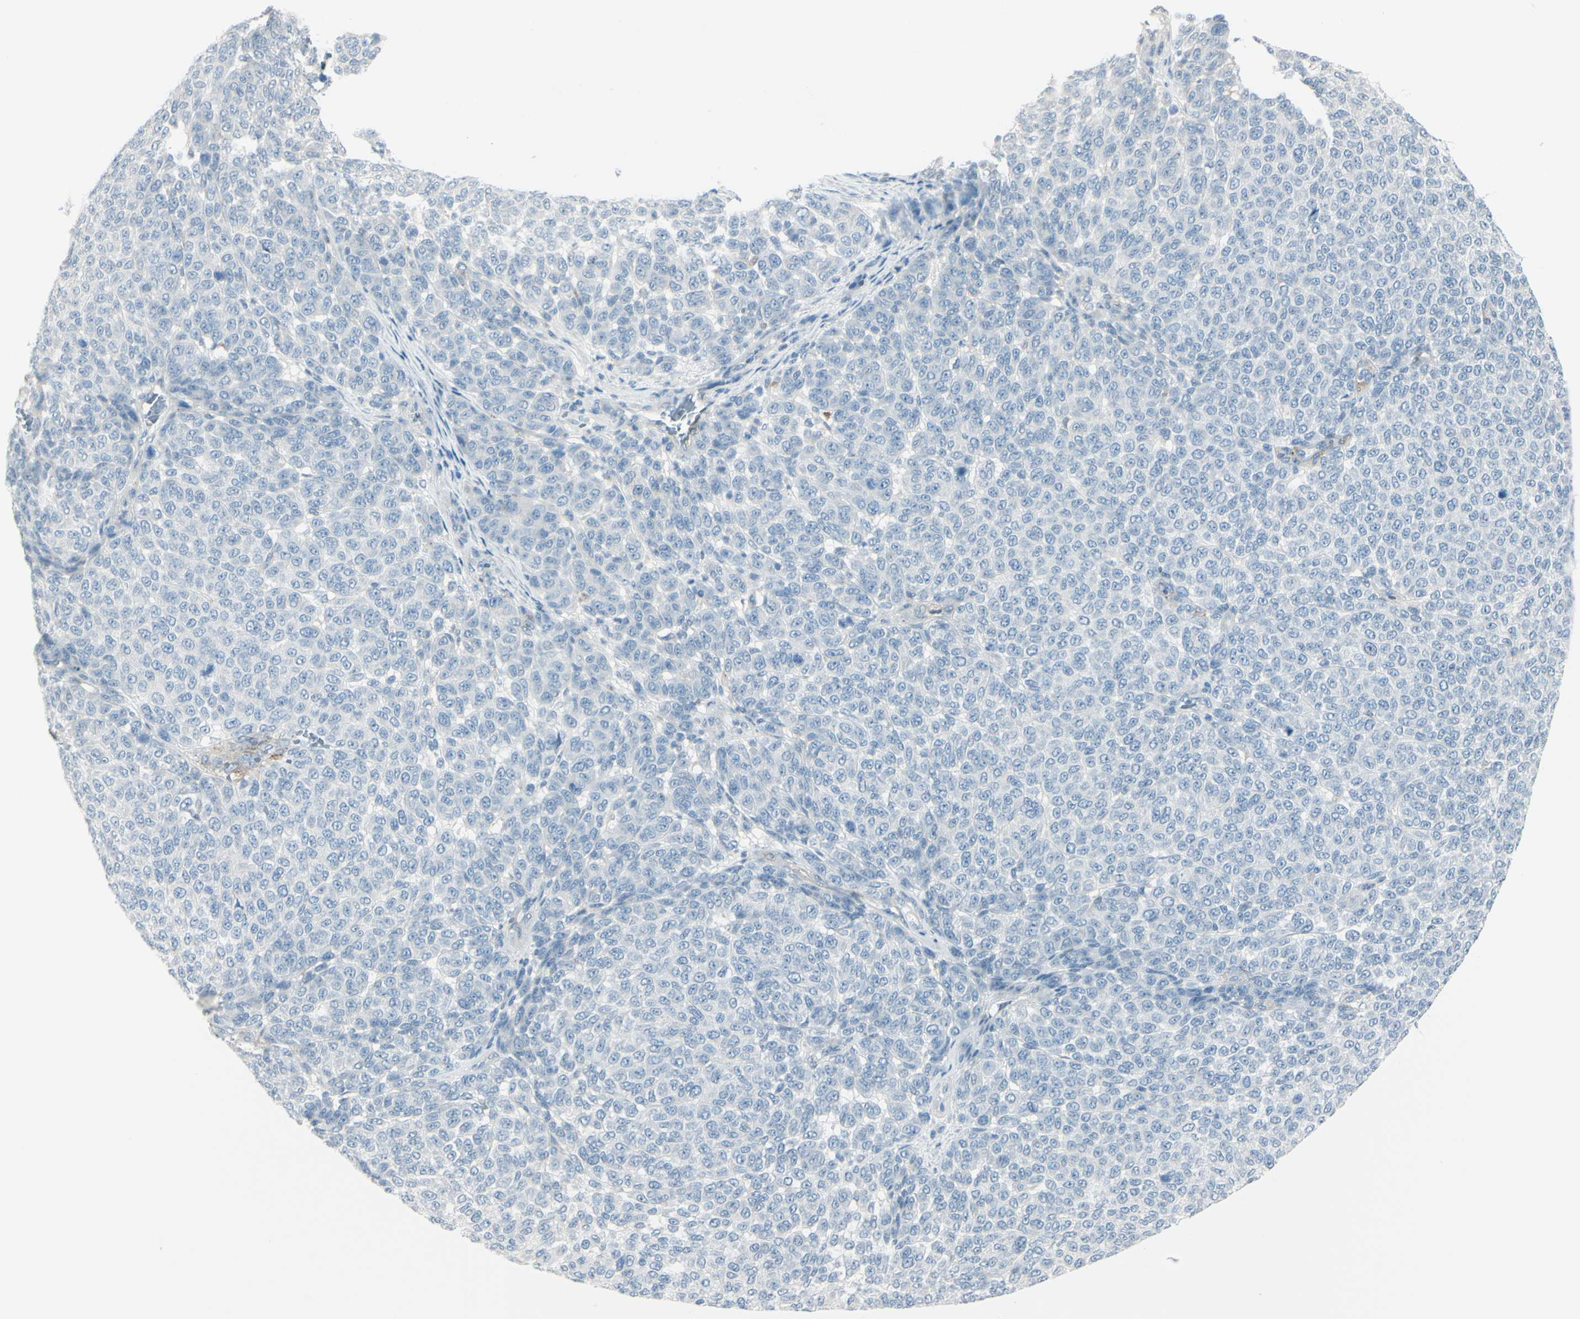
{"staining": {"intensity": "negative", "quantity": "none", "location": "none"}, "tissue": "melanoma", "cell_type": "Tumor cells", "image_type": "cancer", "snomed": [{"axis": "morphology", "description": "Malignant melanoma, NOS"}, {"axis": "topography", "description": "Skin"}], "caption": "A micrograph of human melanoma is negative for staining in tumor cells.", "gene": "GPR34", "patient": {"sex": "male", "age": 59}}